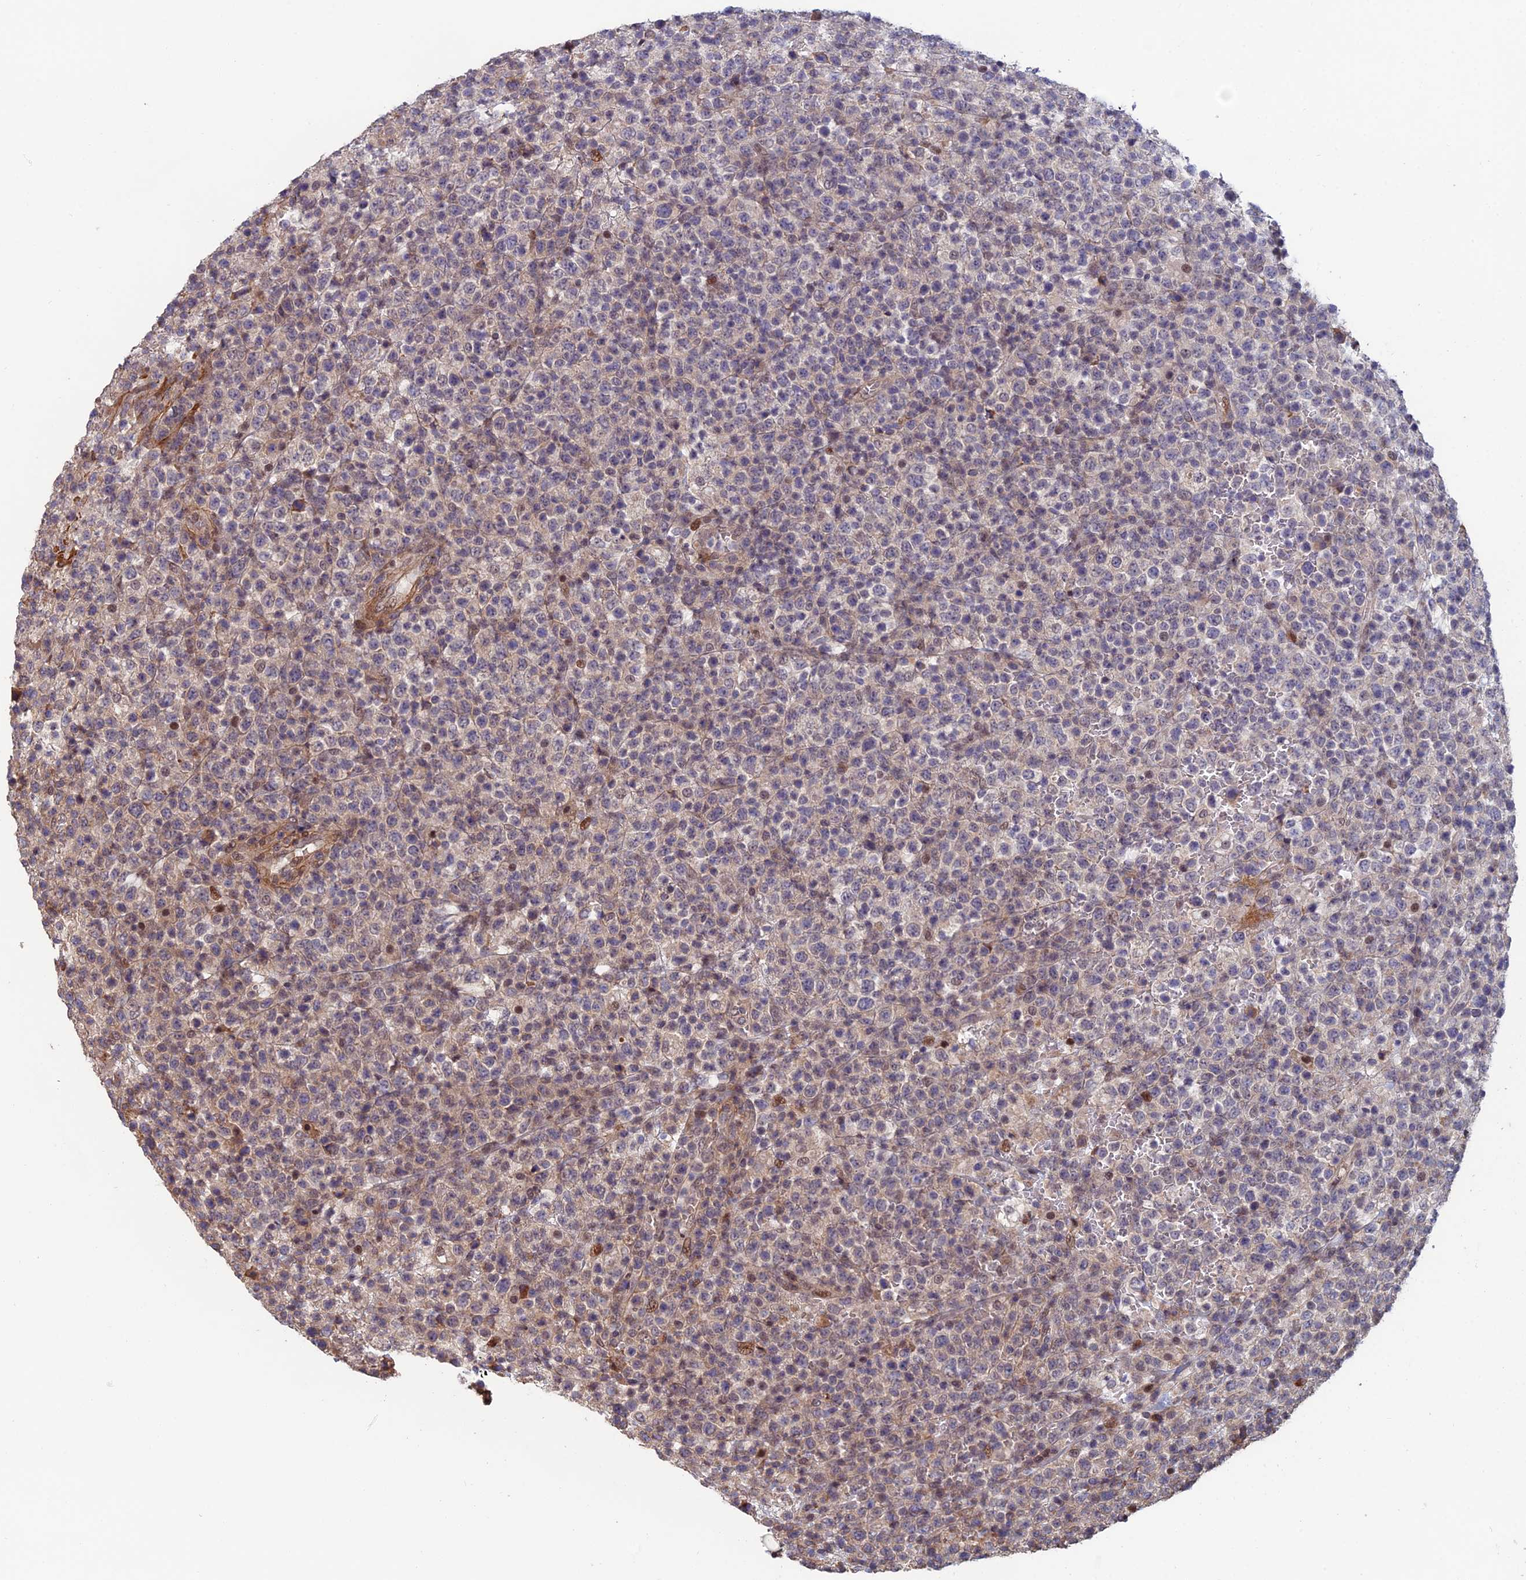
{"staining": {"intensity": "weak", "quantity": "<25%", "location": "cytoplasmic/membranous"}, "tissue": "lymphoma", "cell_type": "Tumor cells", "image_type": "cancer", "snomed": [{"axis": "morphology", "description": "Malignant lymphoma, non-Hodgkin's type, High grade"}, {"axis": "topography", "description": "Colon"}], "caption": "Immunohistochemical staining of high-grade malignant lymphoma, non-Hodgkin's type shows no significant positivity in tumor cells.", "gene": "CCDC183", "patient": {"sex": "female", "age": 53}}